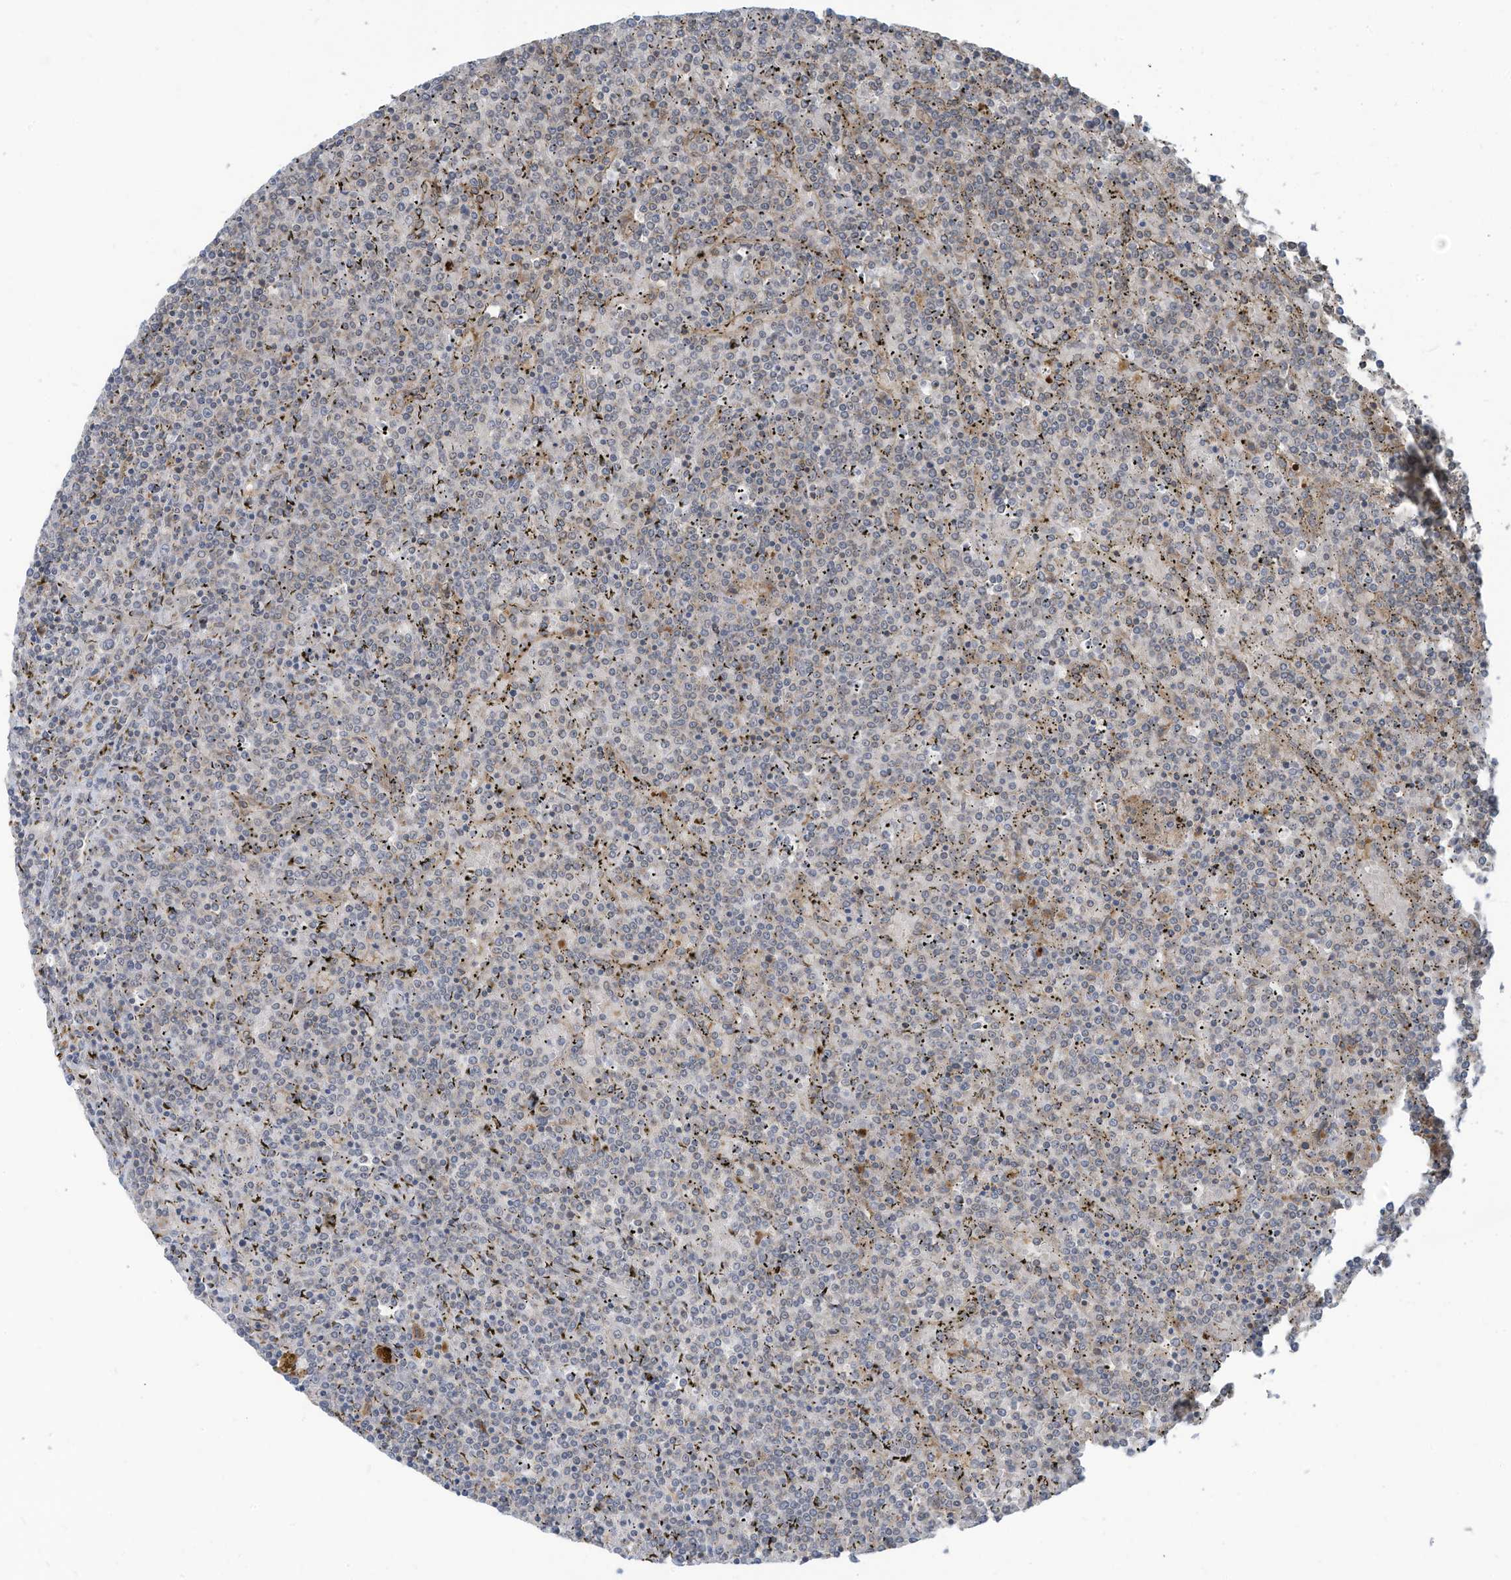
{"staining": {"intensity": "negative", "quantity": "none", "location": "none"}, "tissue": "lymphoma", "cell_type": "Tumor cells", "image_type": "cancer", "snomed": [{"axis": "morphology", "description": "Malignant lymphoma, non-Hodgkin's type, Low grade"}, {"axis": "topography", "description": "Spleen"}], "caption": "Tumor cells show no significant staining in lymphoma.", "gene": "DZIP3", "patient": {"sex": "female", "age": 19}}